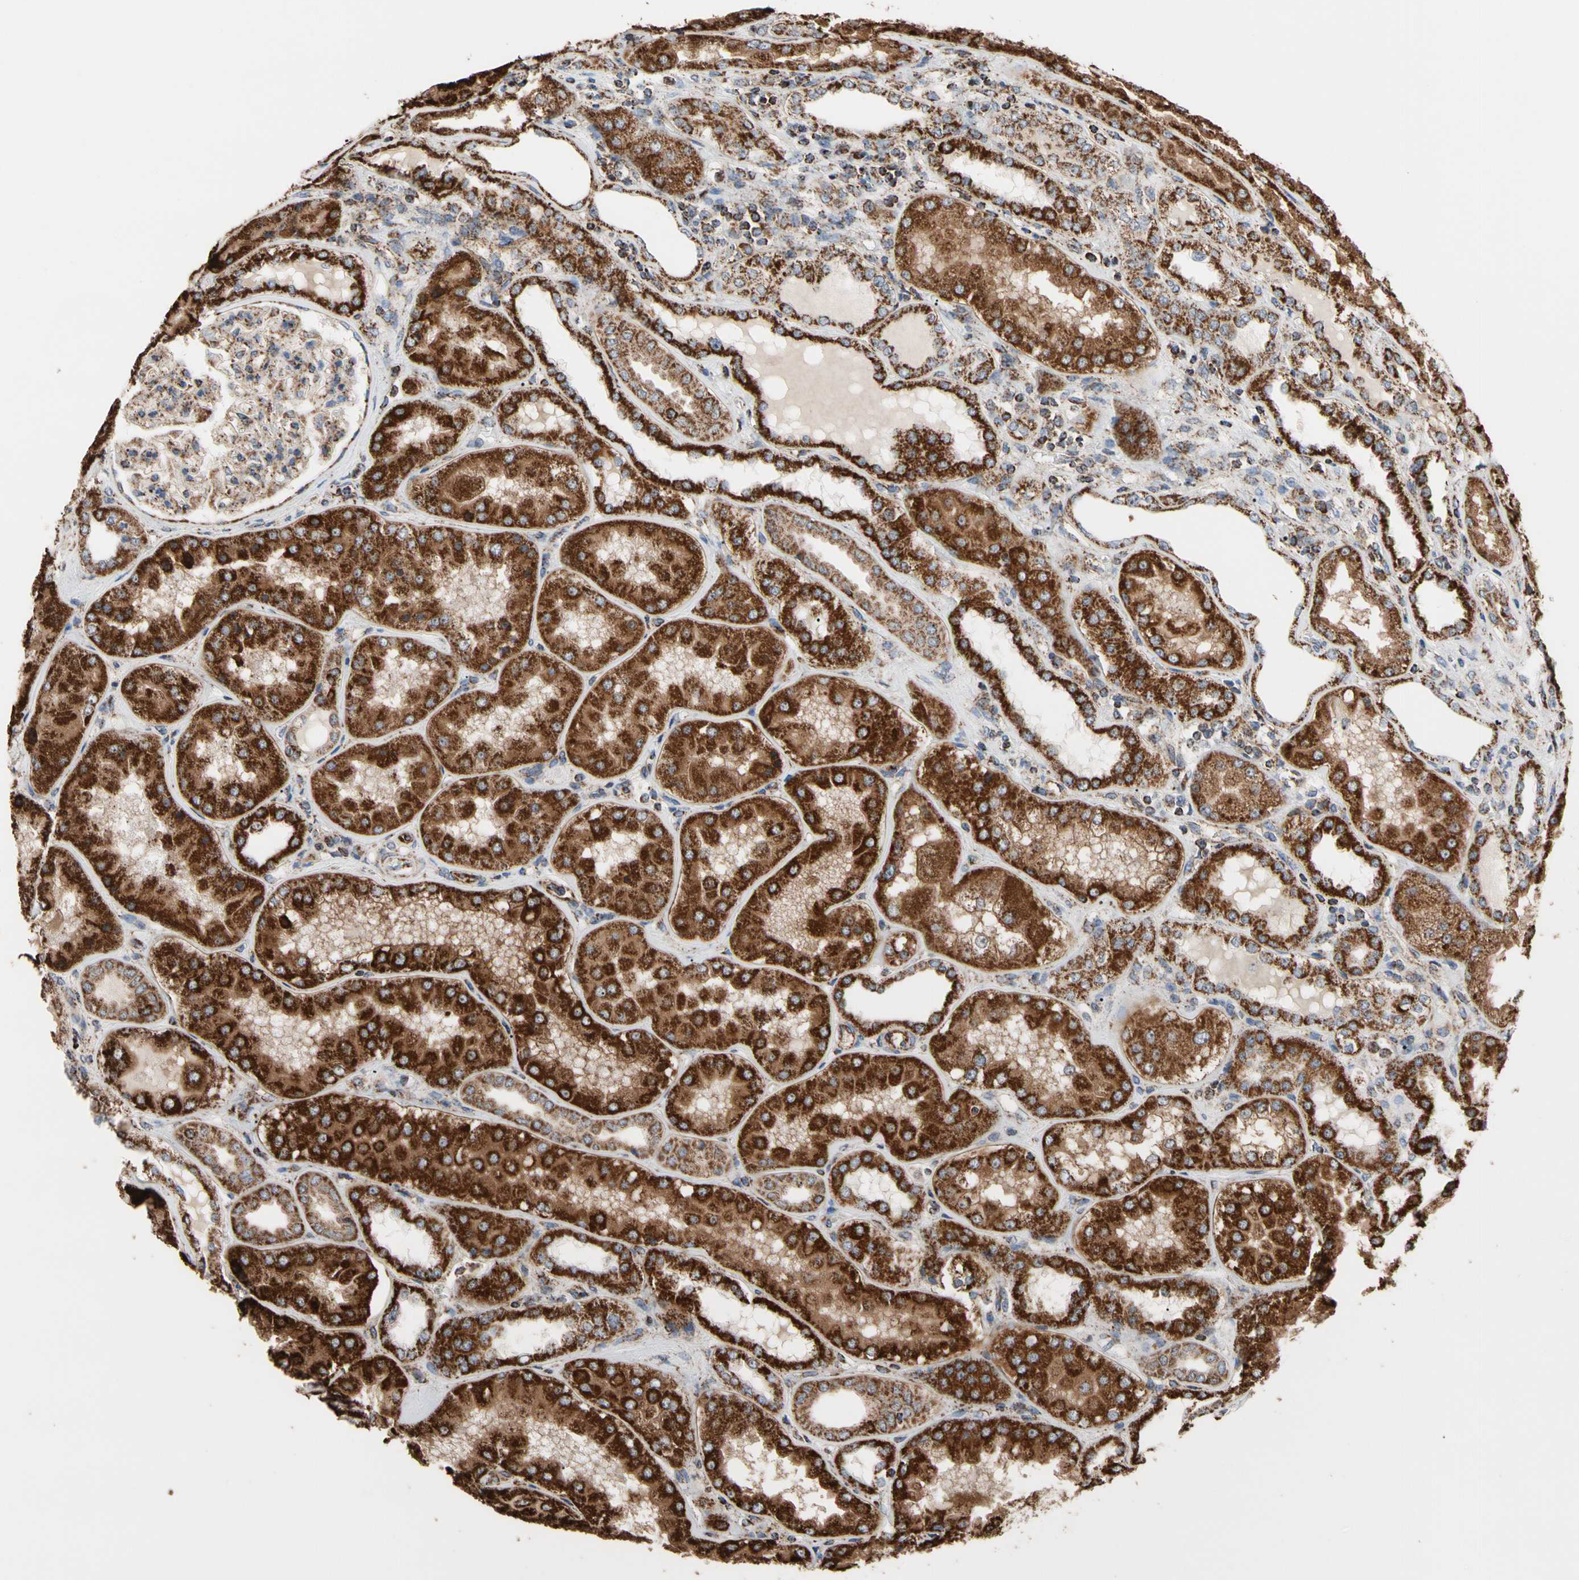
{"staining": {"intensity": "moderate", "quantity": ">75%", "location": "cytoplasmic/membranous"}, "tissue": "kidney", "cell_type": "Cells in glomeruli", "image_type": "normal", "snomed": [{"axis": "morphology", "description": "Normal tissue, NOS"}, {"axis": "topography", "description": "Kidney"}], "caption": "Immunohistochemical staining of benign human kidney displays medium levels of moderate cytoplasmic/membranous staining in approximately >75% of cells in glomeruli. (IHC, brightfield microscopy, high magnification).", "gene": "FAM110B", "patient": {"sex": "female", "age": 56}}